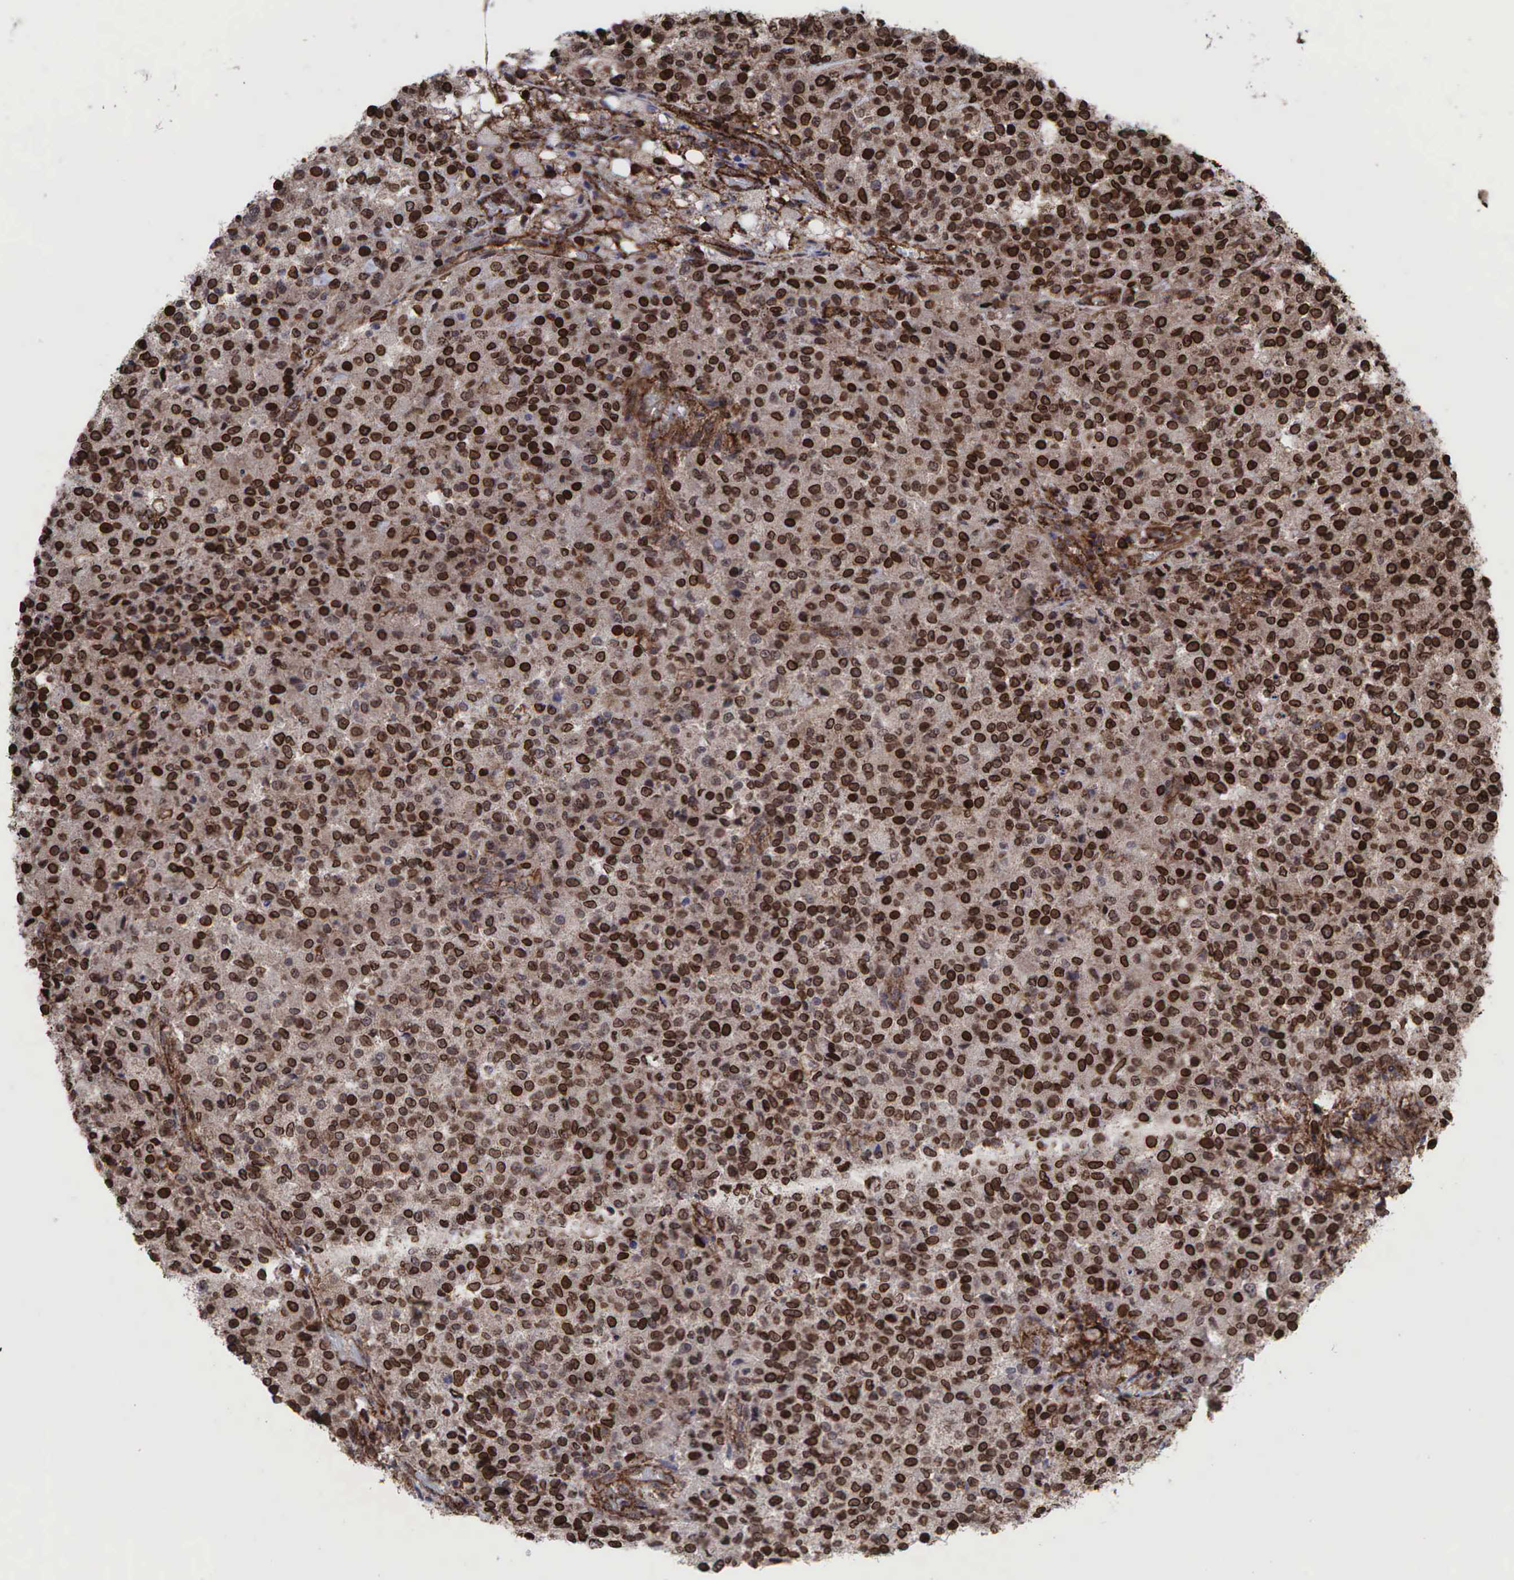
{"staining": {"intensity": "strong", "quantity": ">75%", "location": "nuclear"}, "tissue": "testis cancer", "cell_type": "Tumor cells", "image_type": "cancer", "snomed": [{"axis": "morphology", "description": "Seminoma, NOS"}, {"axis": "topography", "description": "Testis"}], "caption": "IHC staining of testis cancer (seminoma), which exhibits high levels of strong nuclear positivity in about >75% of tumor cells indicating strong nuclear protein expression. The staining was performed using DAB (3,3'-diaminobenzidine) (brown) for protein detection and nuclei were counterstained in hematoxylin (blue).", "gene": "GPRASP1", "patient": {"sex": "male", "age": 59}}